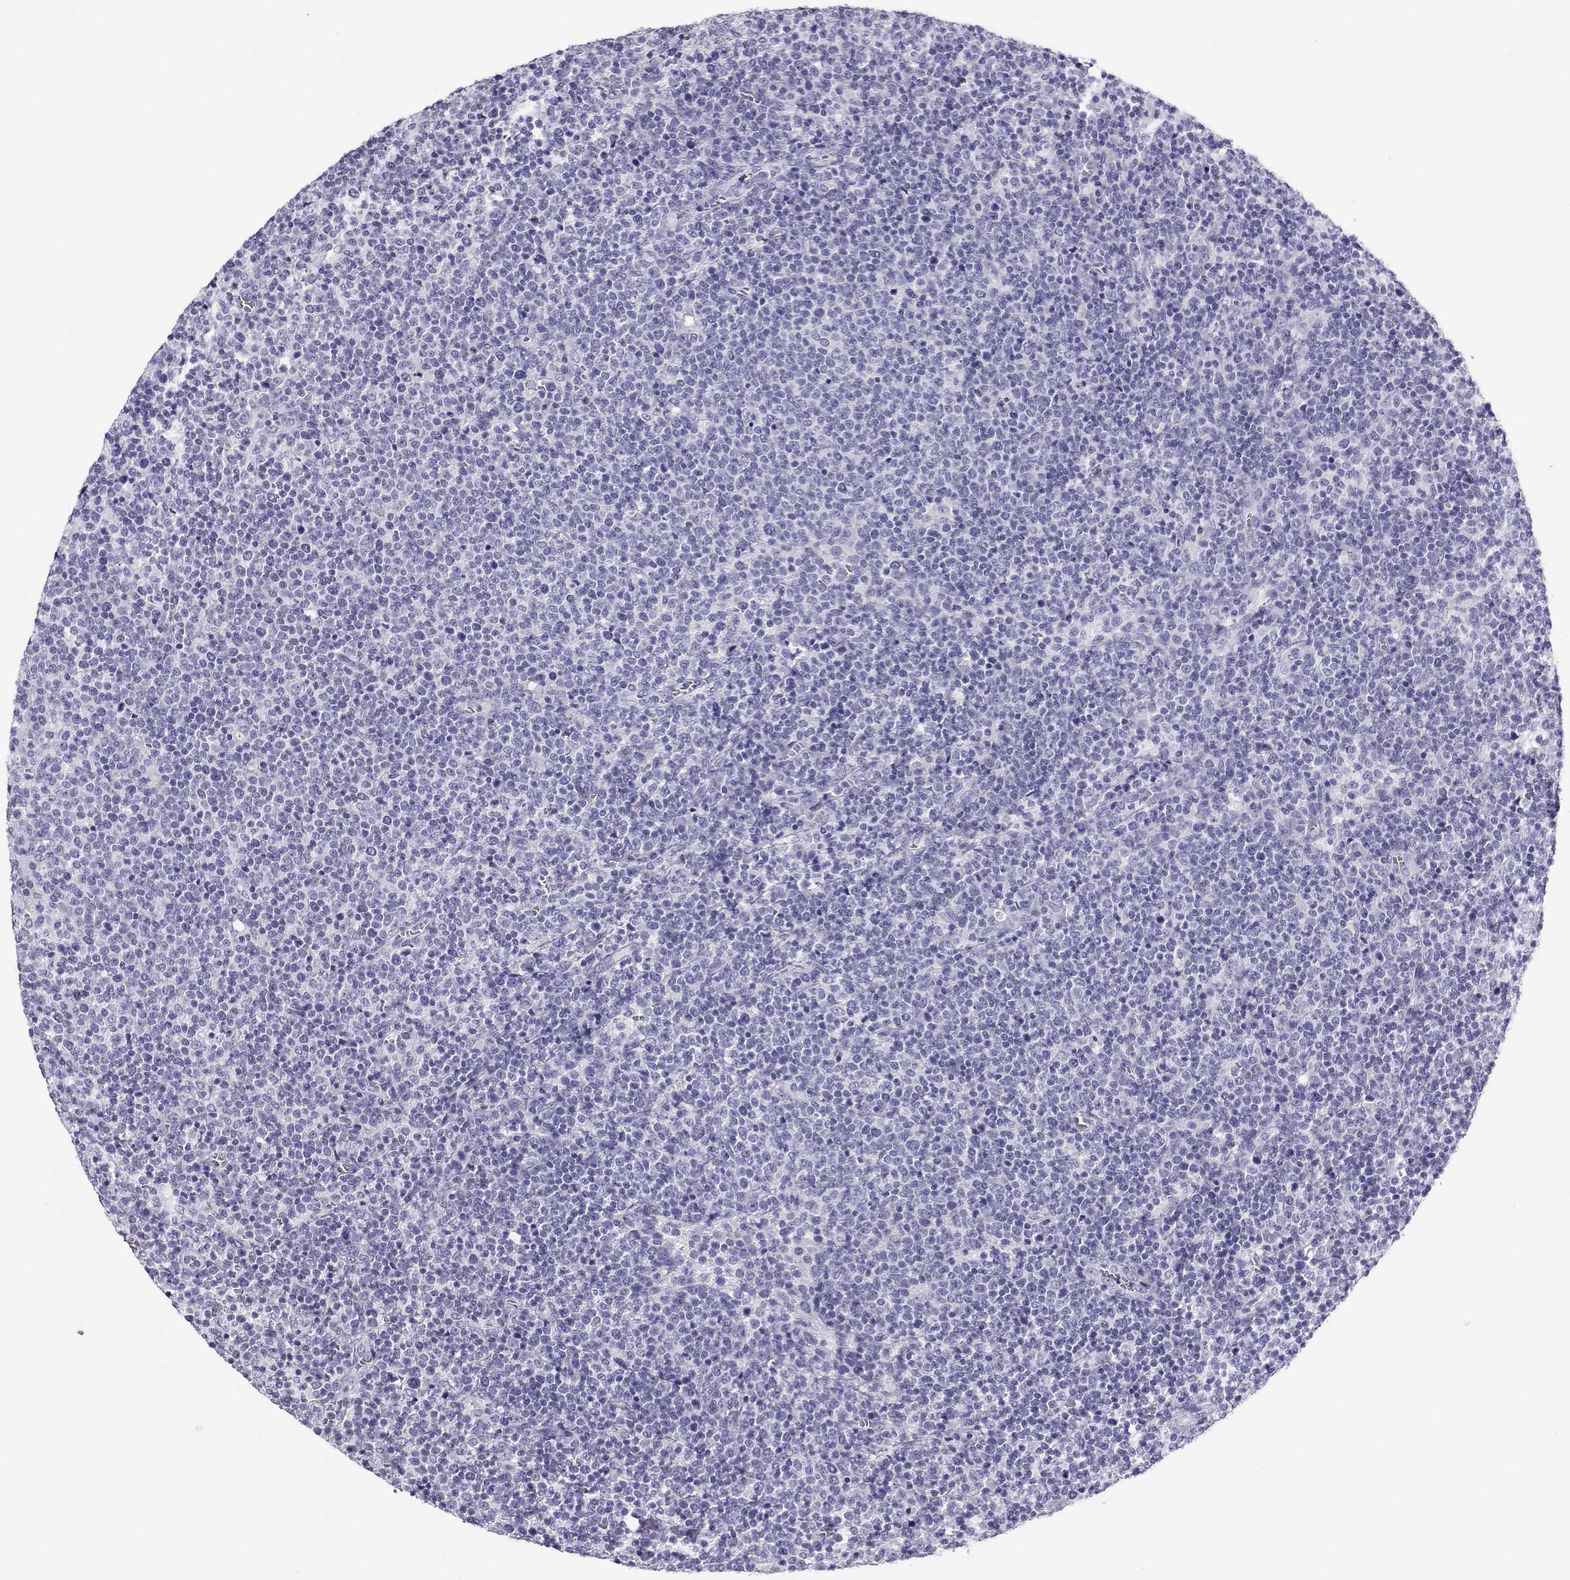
{"staining": {"intensity": "negative", "quantity": "none", "location": "none"}, "tissue": "lymphoma", "cell_type": "Tumor cells", "image_type": "cancer", "snomed": [{"axis": "morphology", "description": "Malignant lymphoma, non-Hodgkin's type, High grade"}, {"axis": "topography", "description": "Lymph node"}], "caption": "Tumor cells are negative for protein expression in human high-grade malignant lymphoma, non-Hodgkin's type. (DAB (3,3'-diaminobenzidine) immunohistochemistry (IHC), high magnification).", "gene": "RHOXF2", "patient": {"sex": "male", "age": 61}}